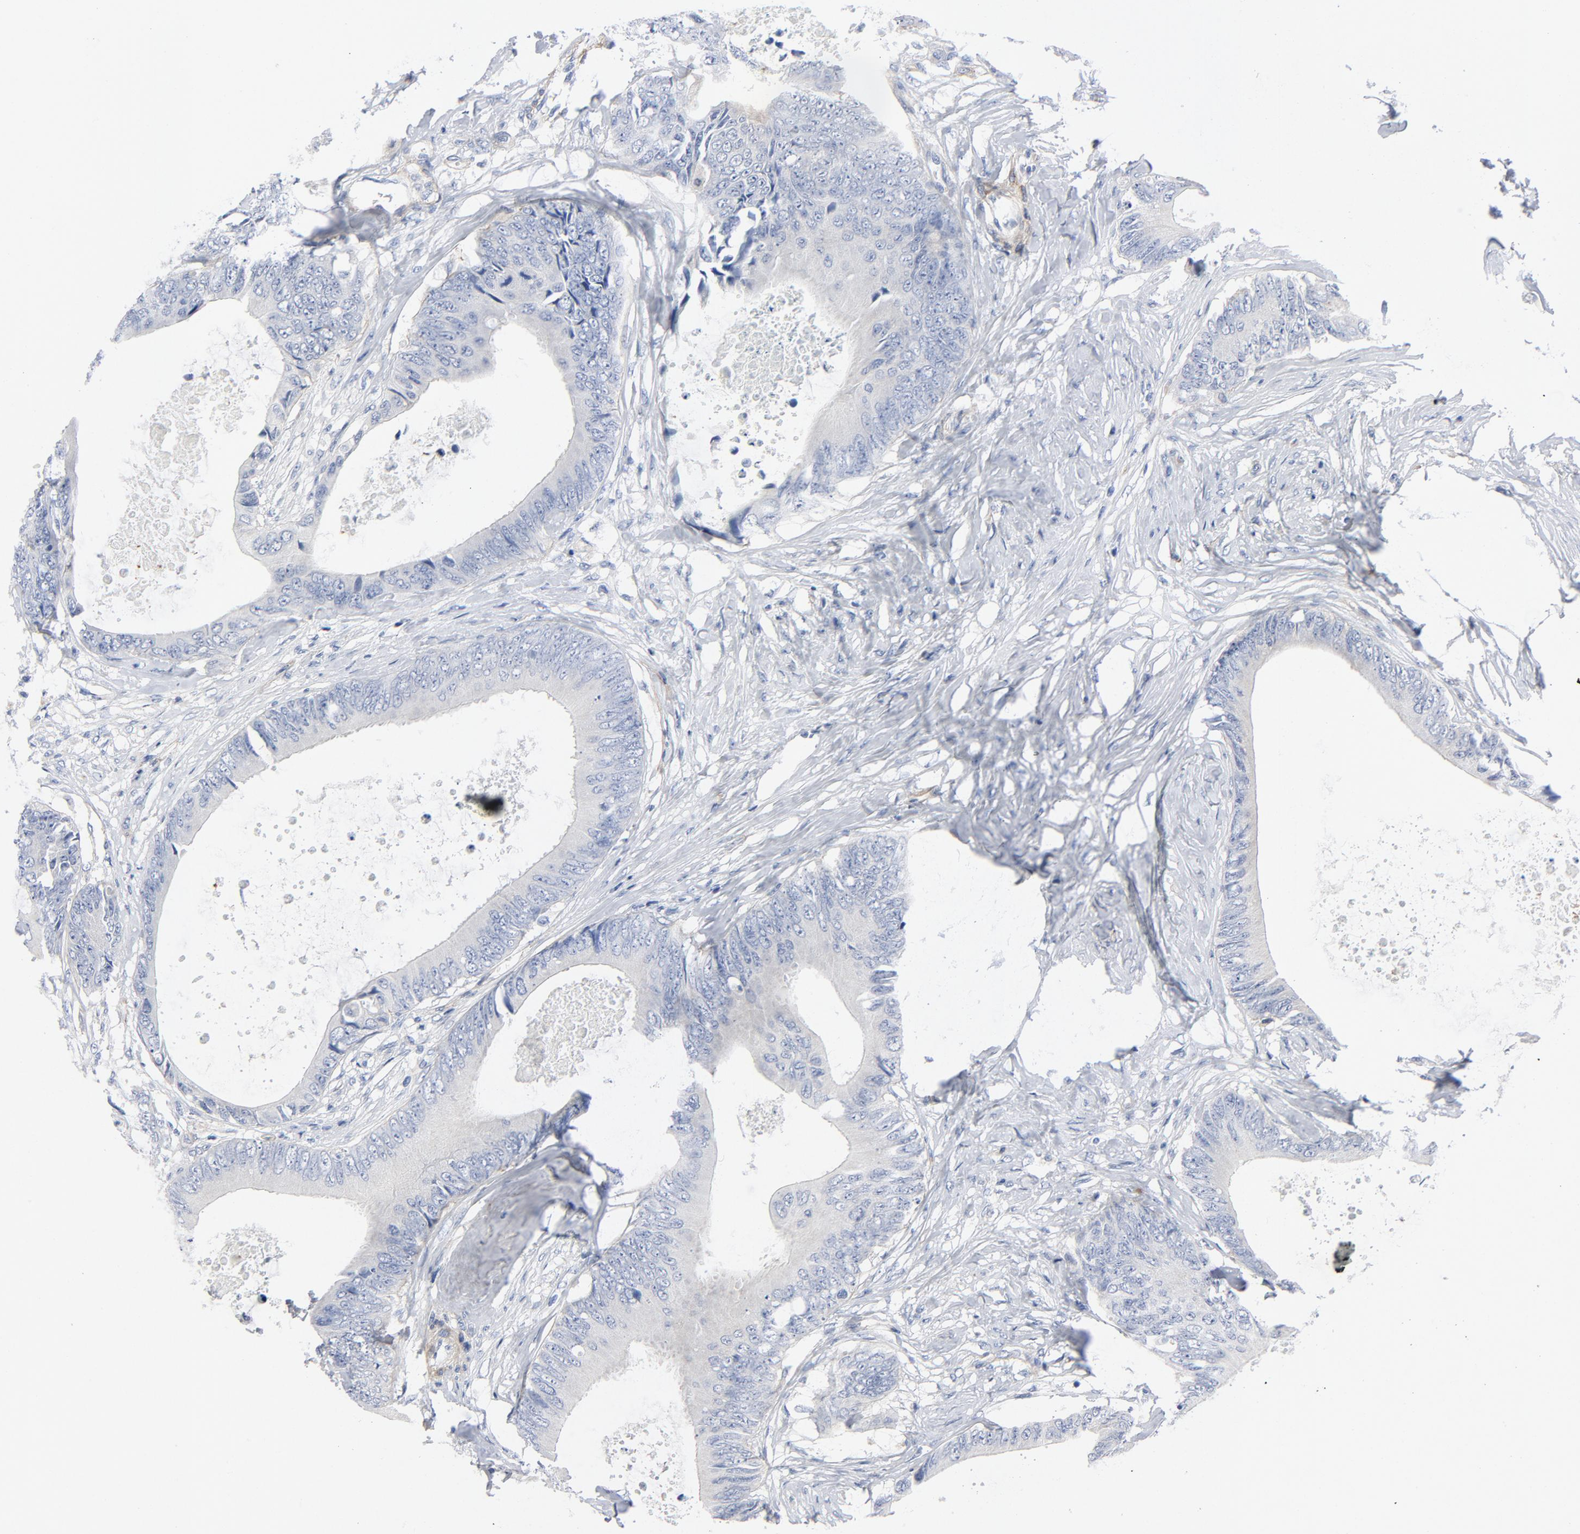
{"staining": {"intensity": "negative", "quantity": "none", "location": "none"}, "tissue": "colorectal cancer", "cell_type": "Tumor cells", "image_type": "cancer", "snomed": [{"axis": "morphology", "description": "Normal tissue, NOS"}, {"axis": "morphology", "description": "Adenocarcinoma, NOS"}, {"axis": "topography", "description": "Rectum"}, {"axis": "topography", "description": "Peripheral nerve tissue"}], "caption": "DAB (3,3'-diaminobenzidine) immunohistochemical staining of adenocarcinoma (colorectal) exhibits no significant expression in tumor cells.", "gene": "LAMC1", "patient": {"sex": "female", "age": 77}}